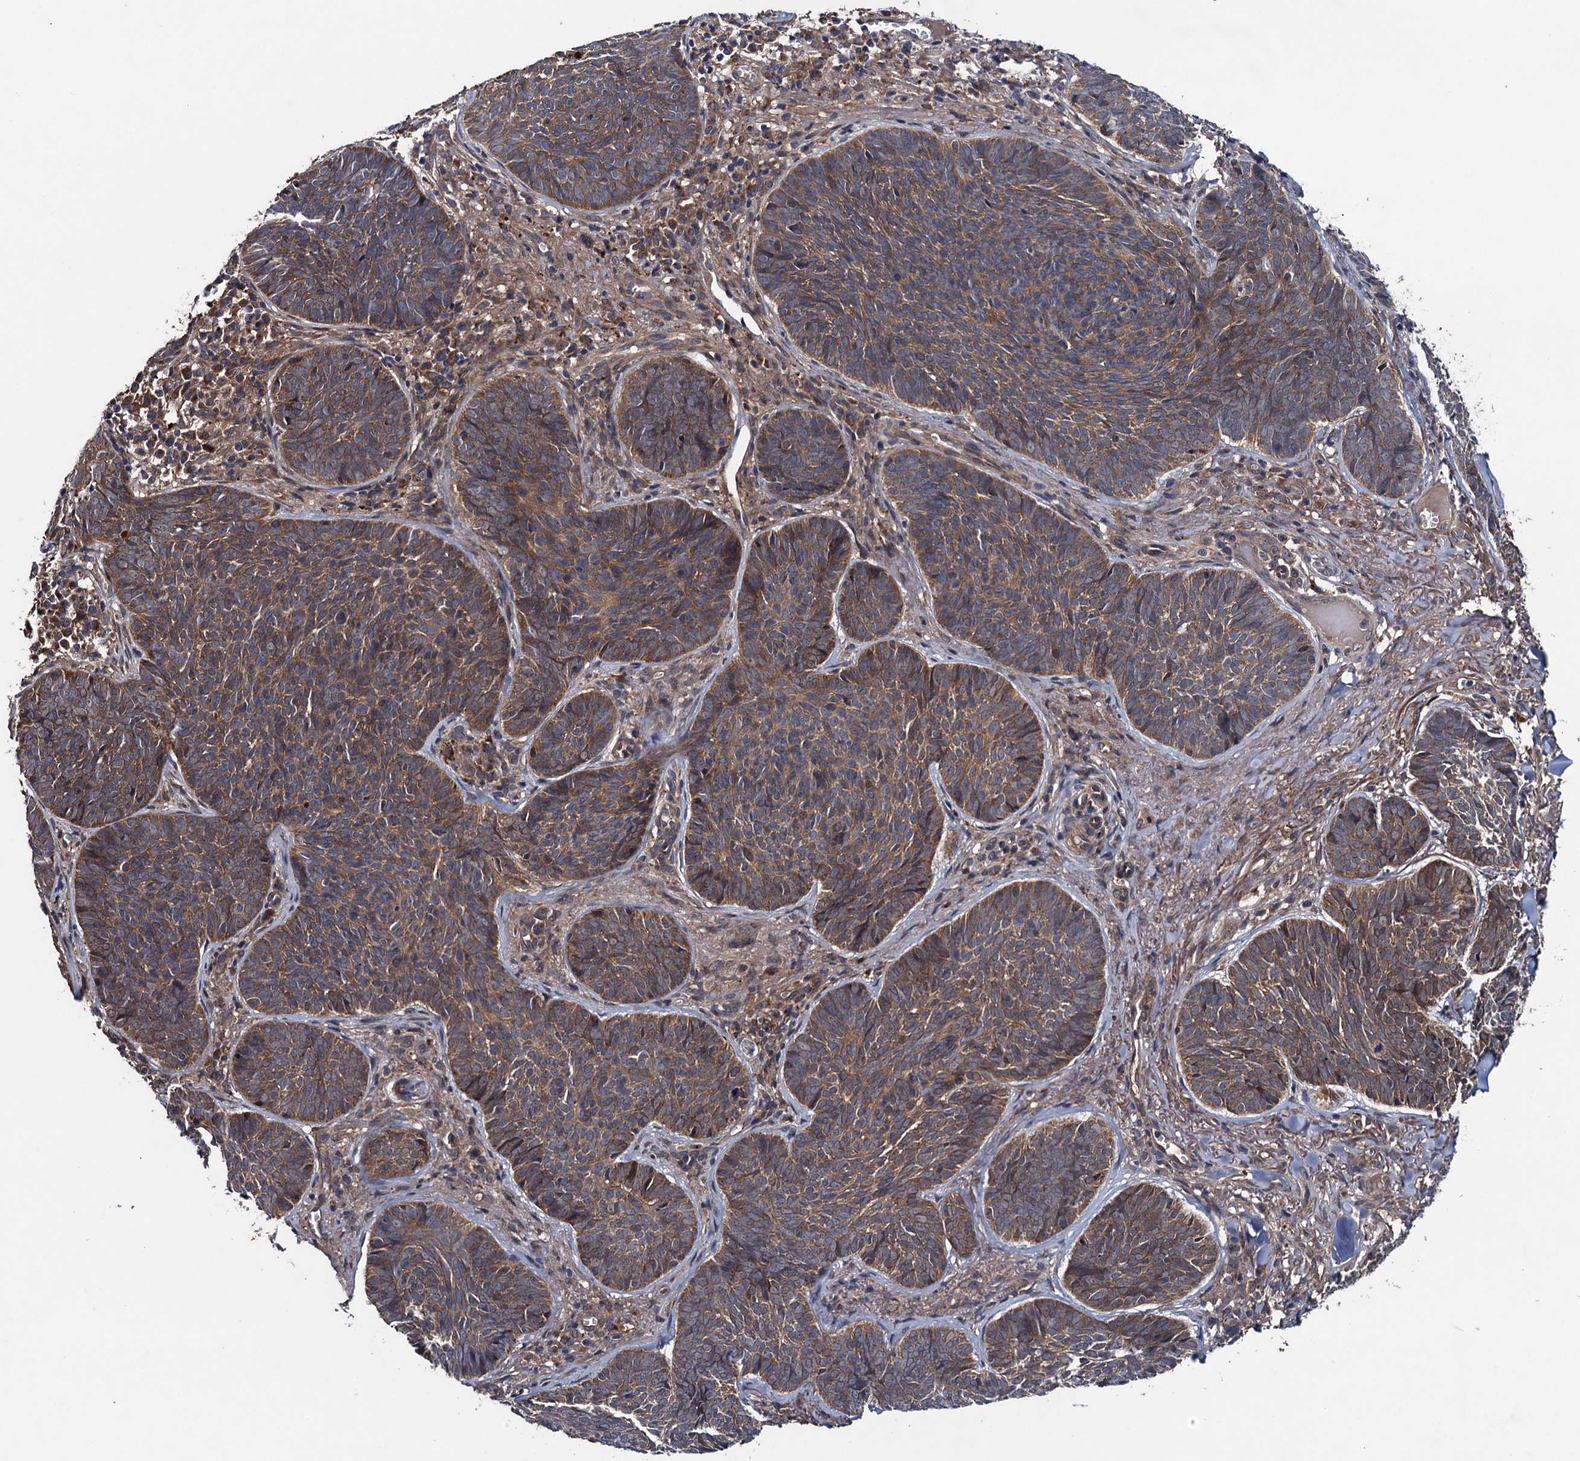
{"staining": {"intensity": "moderate", "quantity": ">75%", "location": "cytoplasmic/membranous"}, "tissue": "skin cancer", "cell_type": "Tumor cells", "image_type": "cancer", "snomed": [{"axis": "morphology", "description": "Basal cell carcinoma"}, {"axis": "topography", "description": "Skin"}], "caption": "Skin basal cell carcinoma stained with a protein marker displays moderate staining in tumor cells.", "gene": "BLTP3B", "patient": {"sex": "female", "age": 74}}